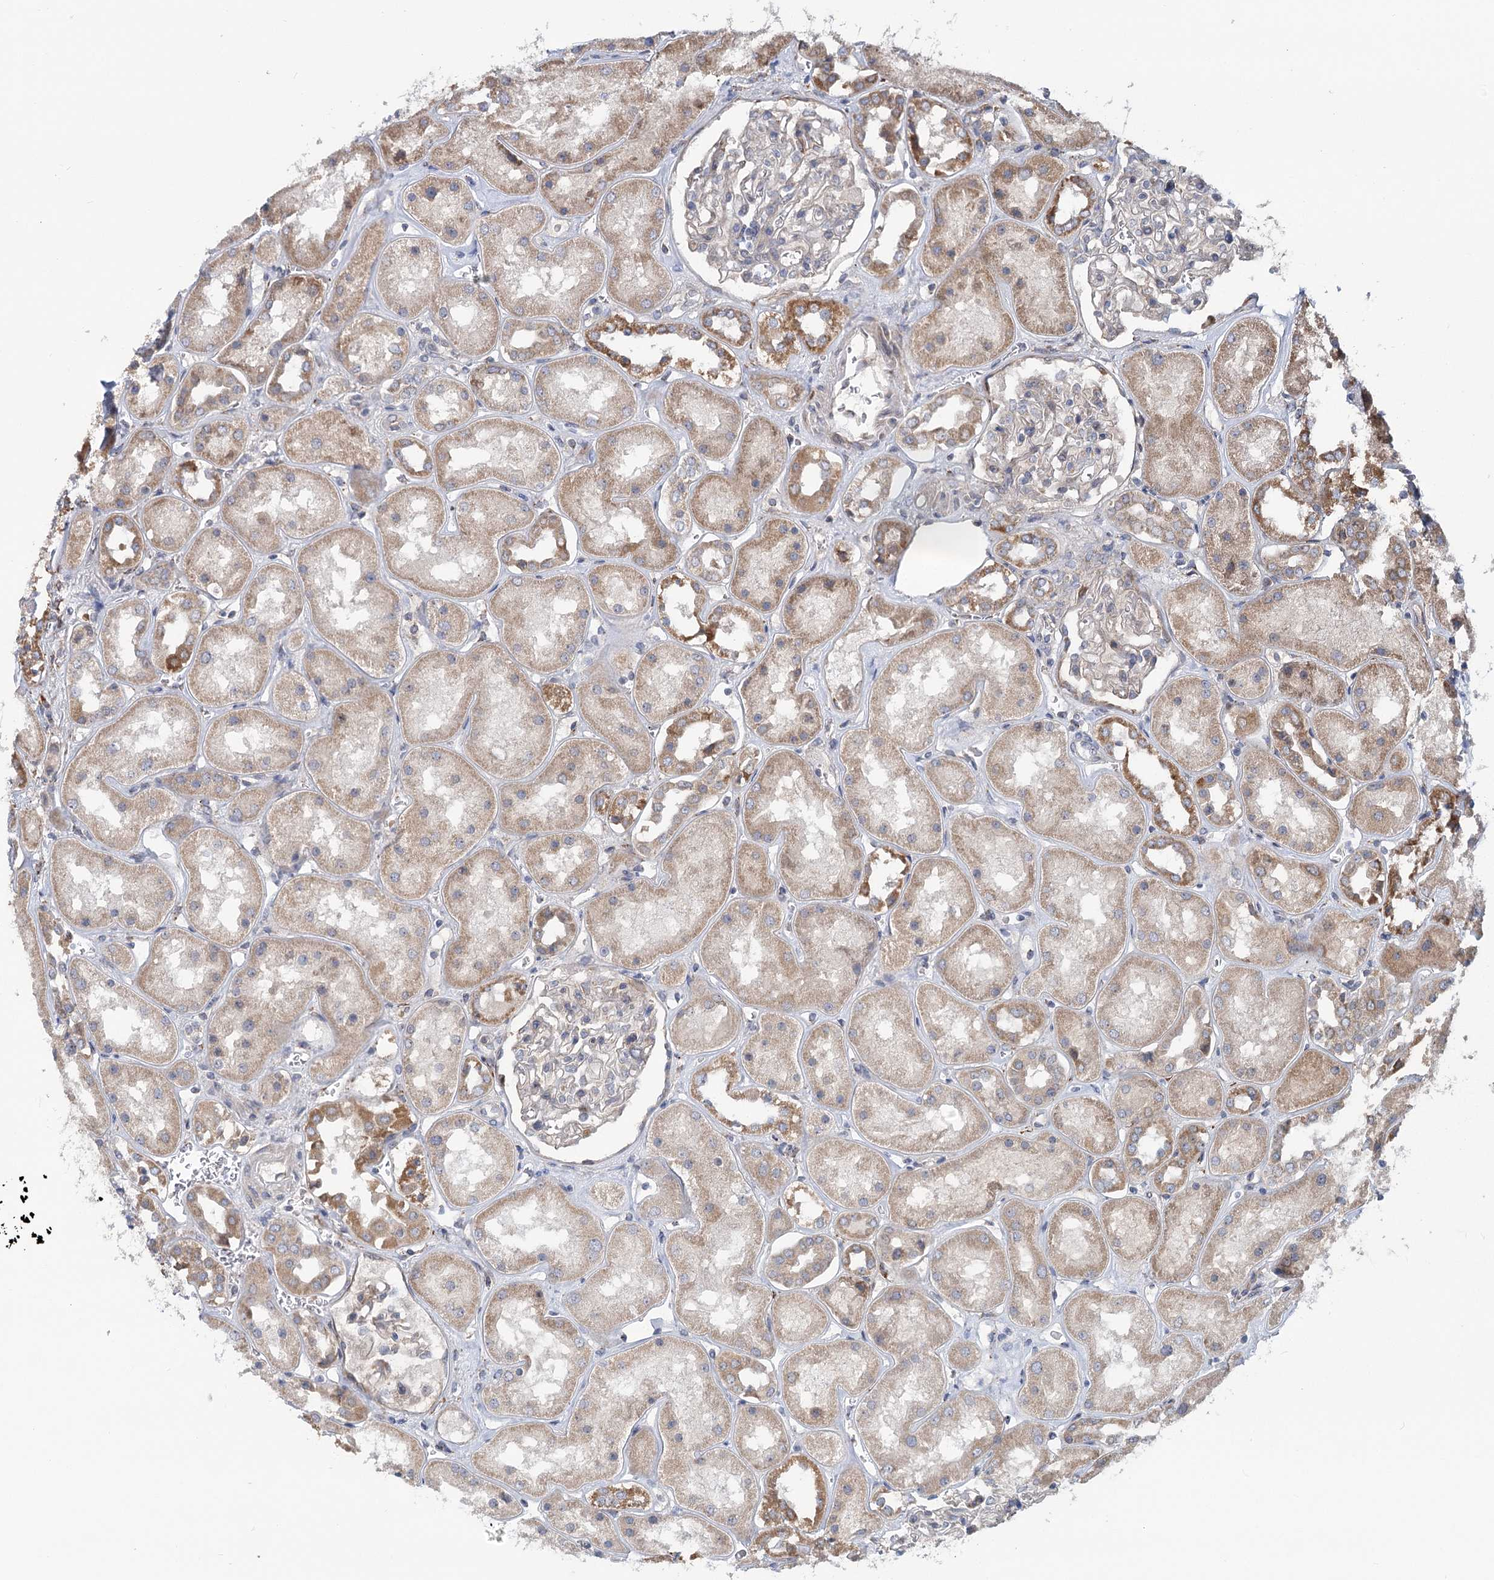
{"staining": {"intensity": "negative", "quantity": "none", "location": "none"}, "tissue": "kidney", "cell_type": "Cells in glomeruli", "image_type": "normal", "snomed": [{"axis": "morphology", "description": "Normal tissue, NOS"}, {"axis": "topography", "description": "Kidney"}], "caption": "Cells in glomeruli are negative for brown protein staining in benign kidney. The staining was performed using DAB (3,3'-diaminobenzidine) to visualize the protein expression in brown, while the nuclei were stained in blue with hematoxylin (Magnification: 20x).", "gene": "CIB4", "patient": {"sex": "male", "age": 70}}